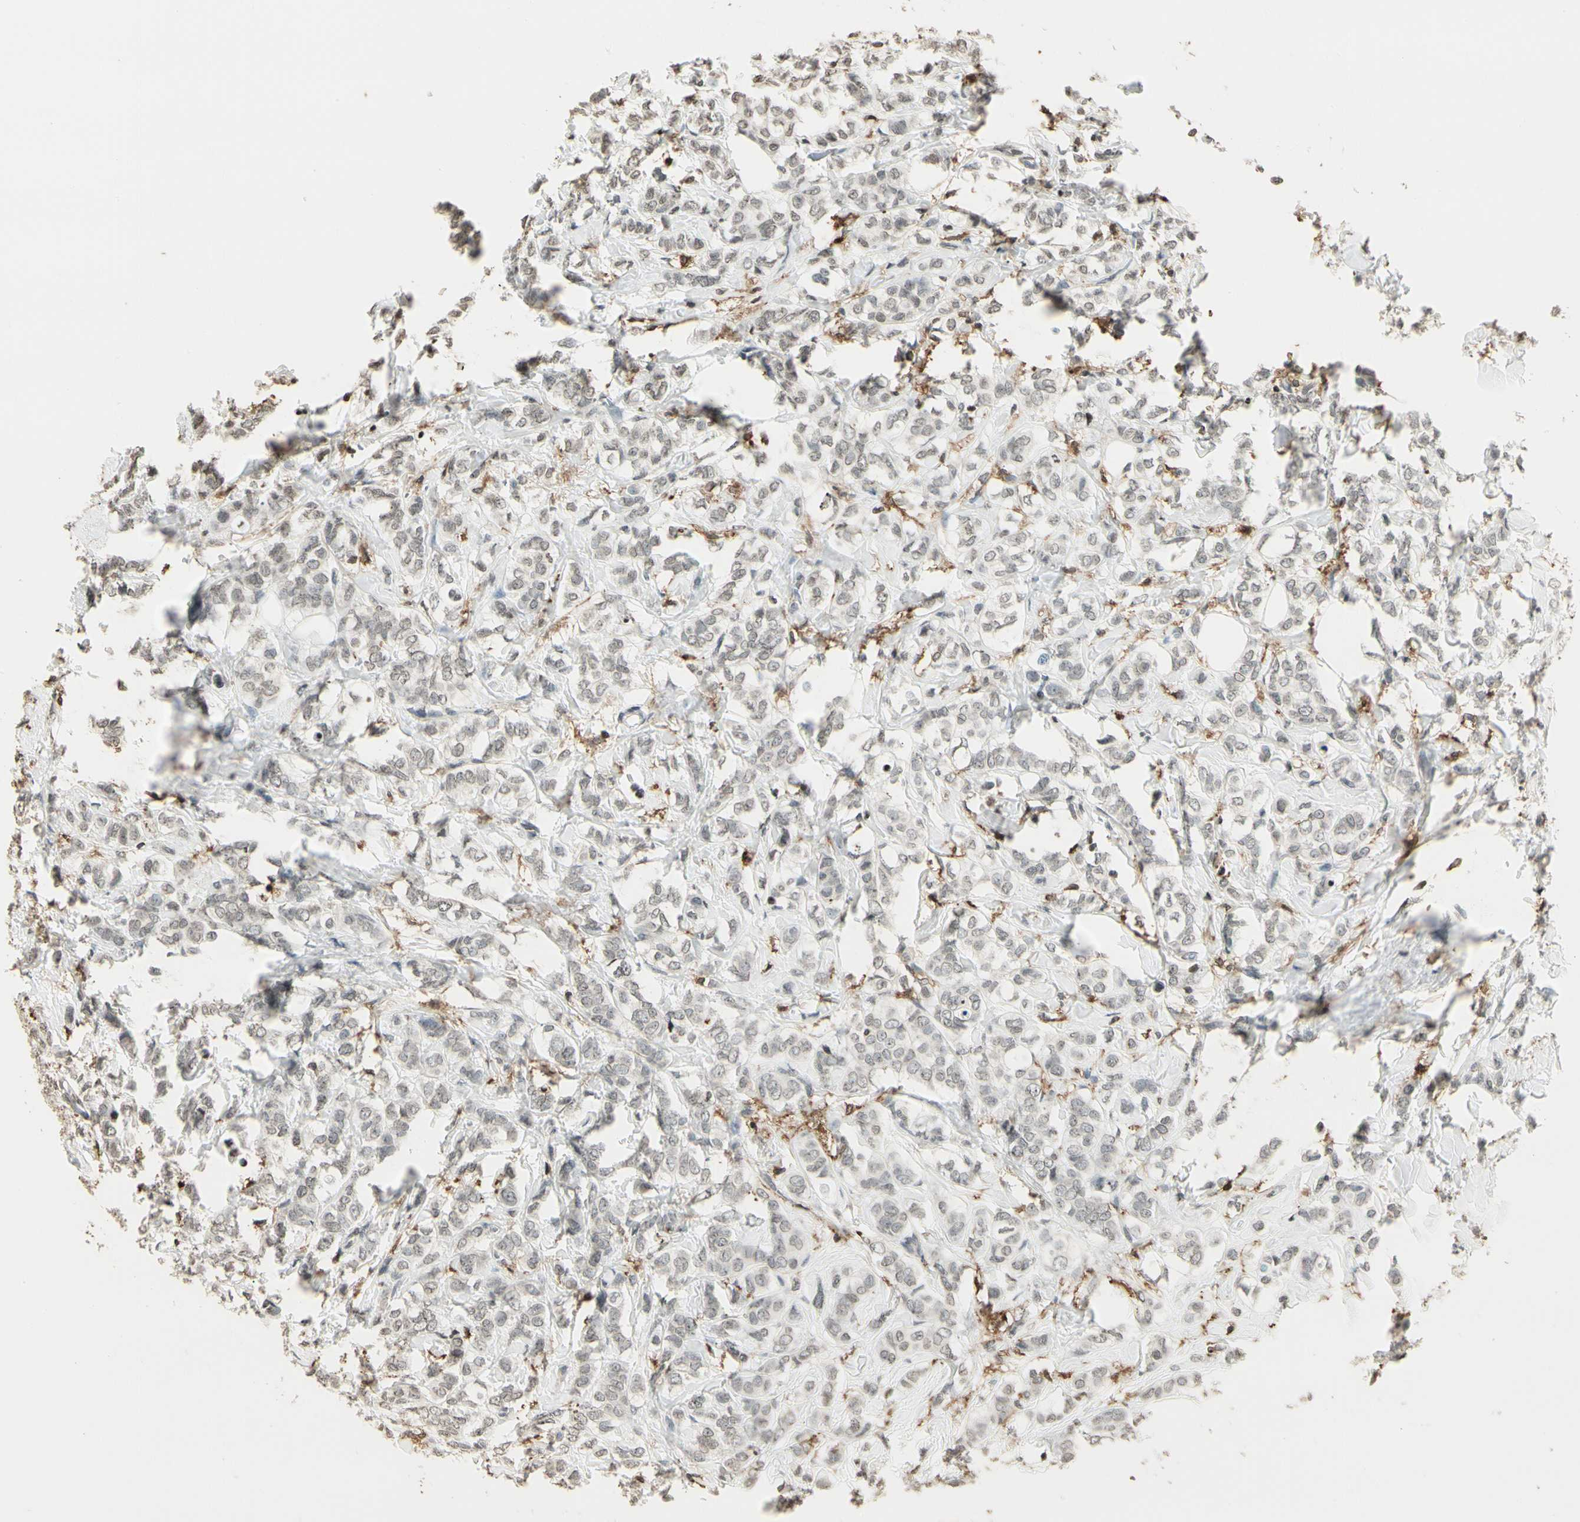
{"staining": {"intensity": "weak", "quantity": "25%-75%", "location": "nuclear"}, "tissue": "breast cancer", "cell_type": "Tumor cells", "image_type": "cancer", "snomed": [{"axis": "morphology", "description": "Lobular carcinoma"}, {"axis": "topography", "description": "Breast"}], "caption": "This histopathology image displays IHC staining of human breast cancer, with low weak nuclear expression in about 25%-75% of tumor cells.", "gene": "FER", "patient": {"sex": "female", "age": 60}}